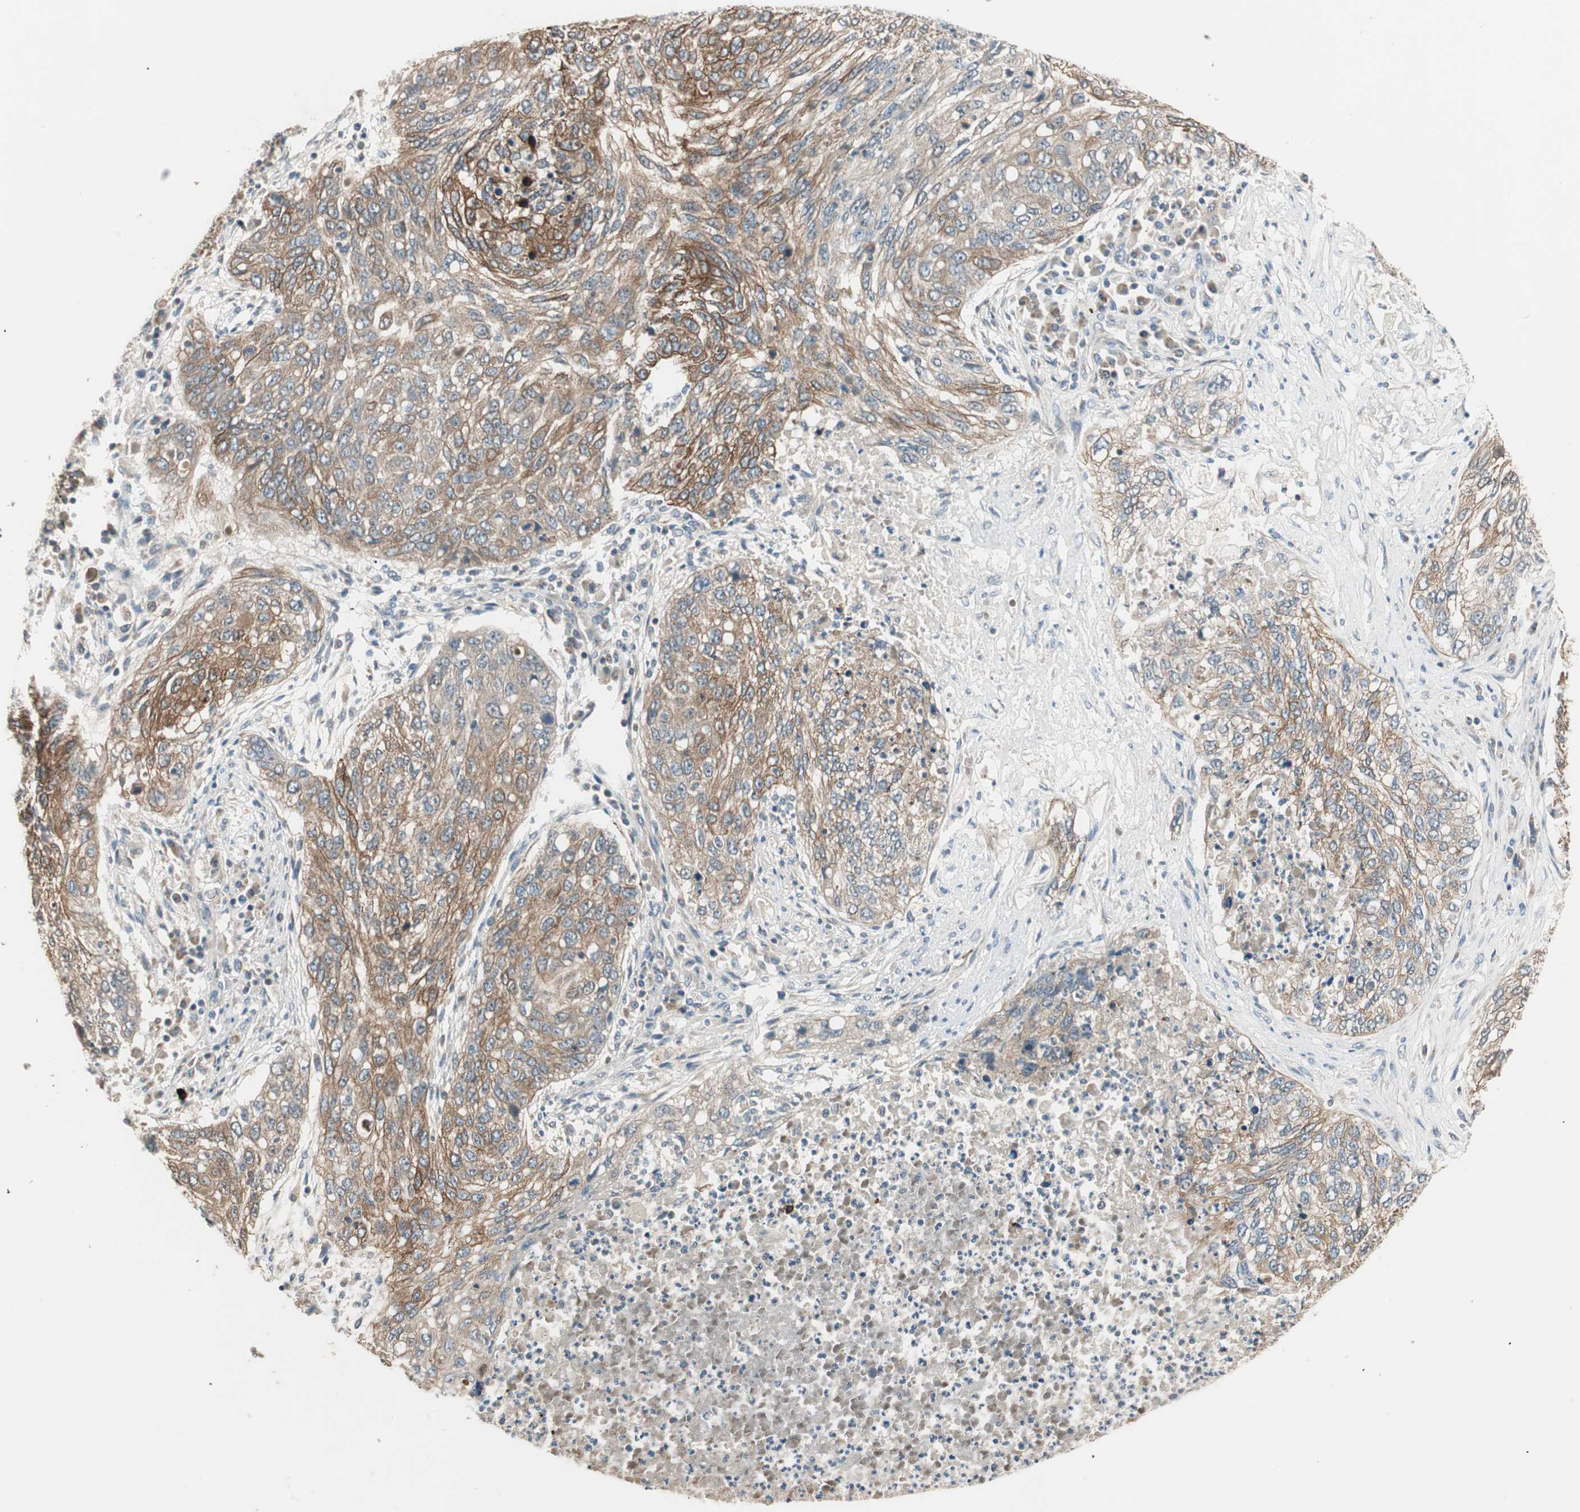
{"staining": {"intensity": "moderate", "quantity": ">75%", "location": "cytoplasmic/membranous"}, "tissue": "lung cancer", "cell_type": "Tumor cells", "image_type": "cancer", "snomed": [{"axis": "morphology", "description": "Squamous cell carcinoma, NOS"}, {"axis": "topography", "description": "Lung"}], "caption": "Lung cancer (squamous cell carcinoma) stained for a protein (brown) reveals moderate cytoplasmic/membranous positive positivity in about >75% of tumor cells.", "gene": "TRIM21", "patient": {"sex": "female", "age": 63}}